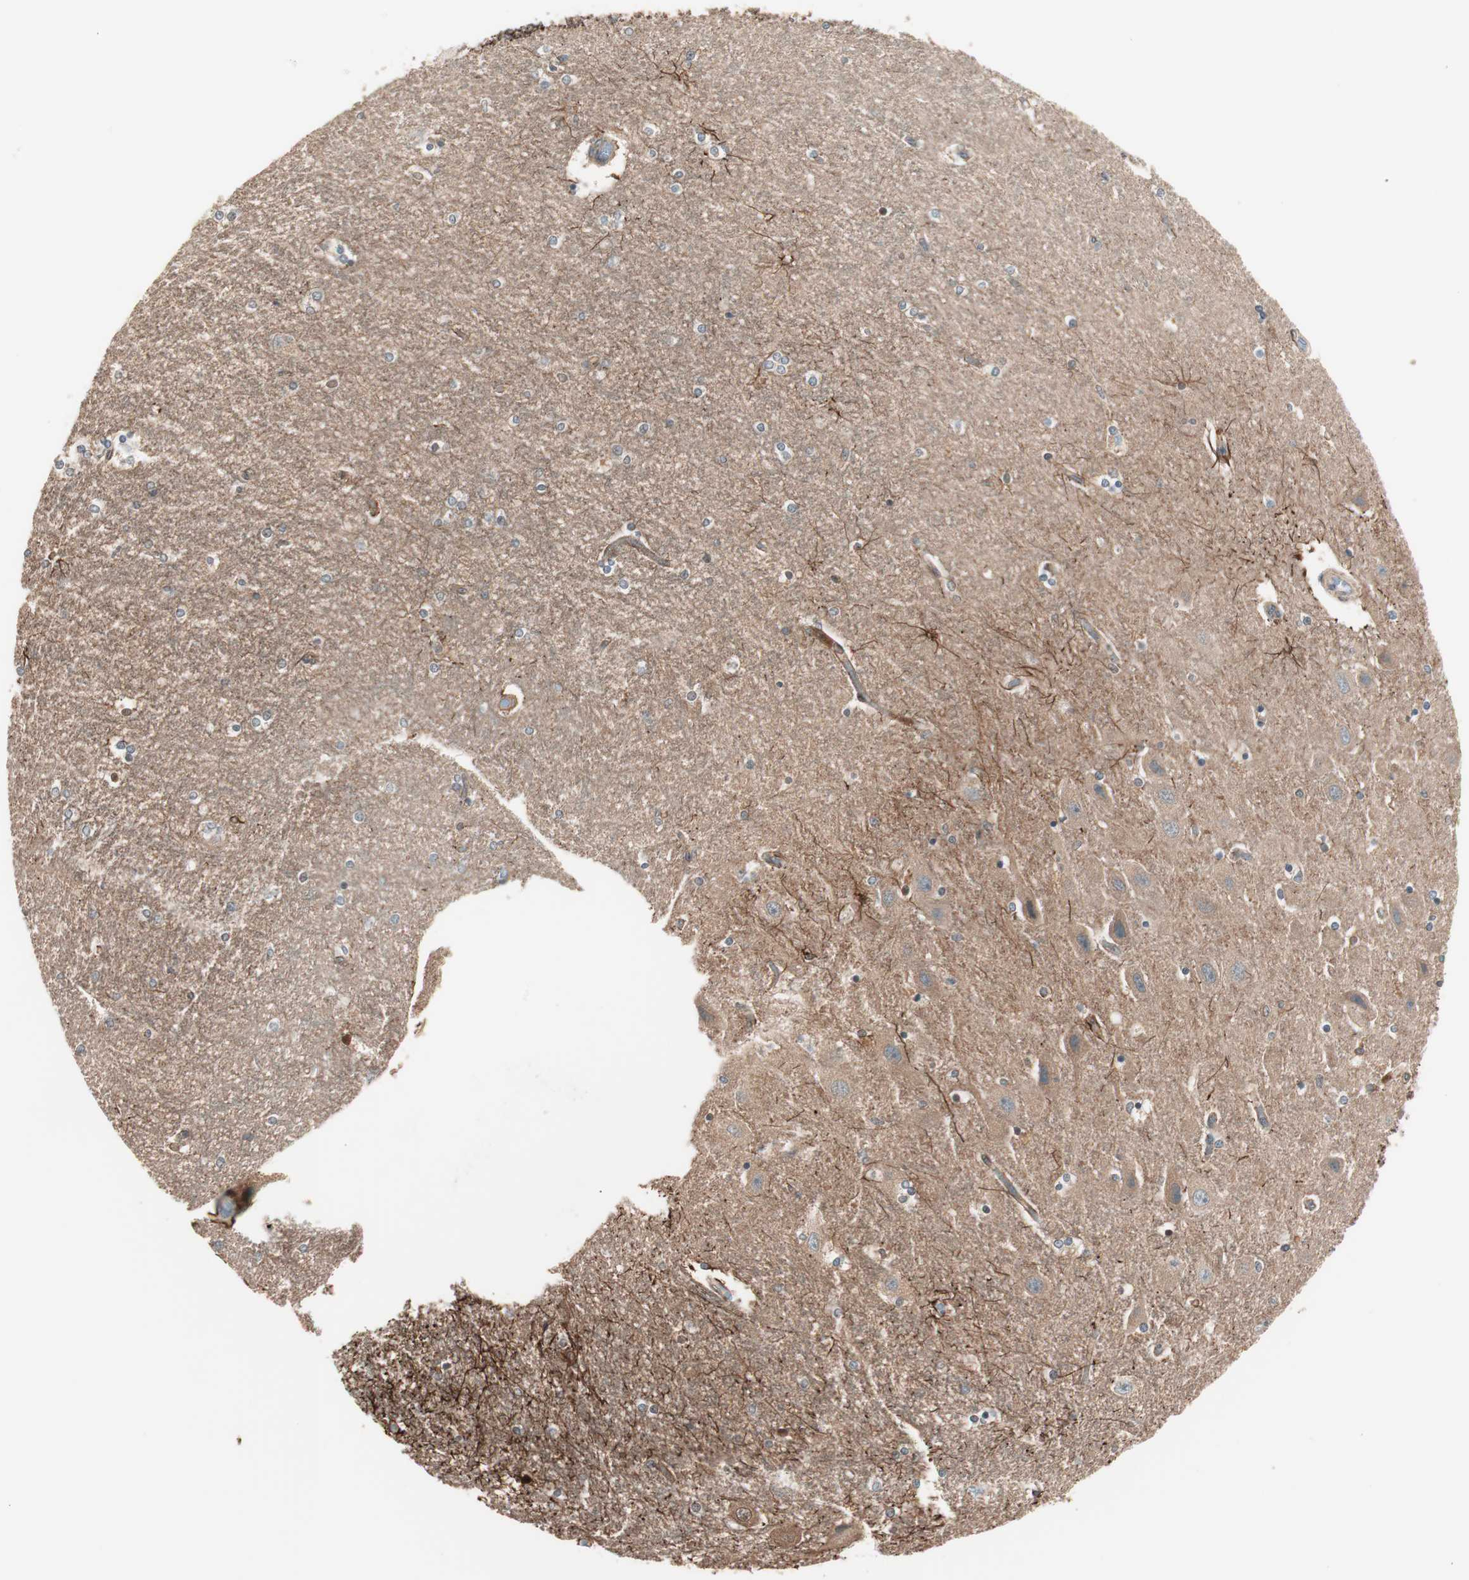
{"staining": {"intensity": "weak", "quantity": "25%-75%", "location": "cytoplasmic/membranous"}, "tissue": "hippocampus", "cell_type": "Glial cells", "image_type": "normal", "snomed": [{"axis": "morphology", "description": "Normal tissue, NOS"}, {"axis": "topography", "description": "Hippocampus"}], "caption": "Immunohistochemical staining of unremarkable hippocampus reveals weak cytoplasmic/membranous protein staining in approximately 25%-75% of glial cells. (DAB (3,3'-diaminobenzidine) IHC, brown staining for protein, blue staining for nuclei).", "gene": "TSG101", "patient": {"sex": "female", "age": 54}}